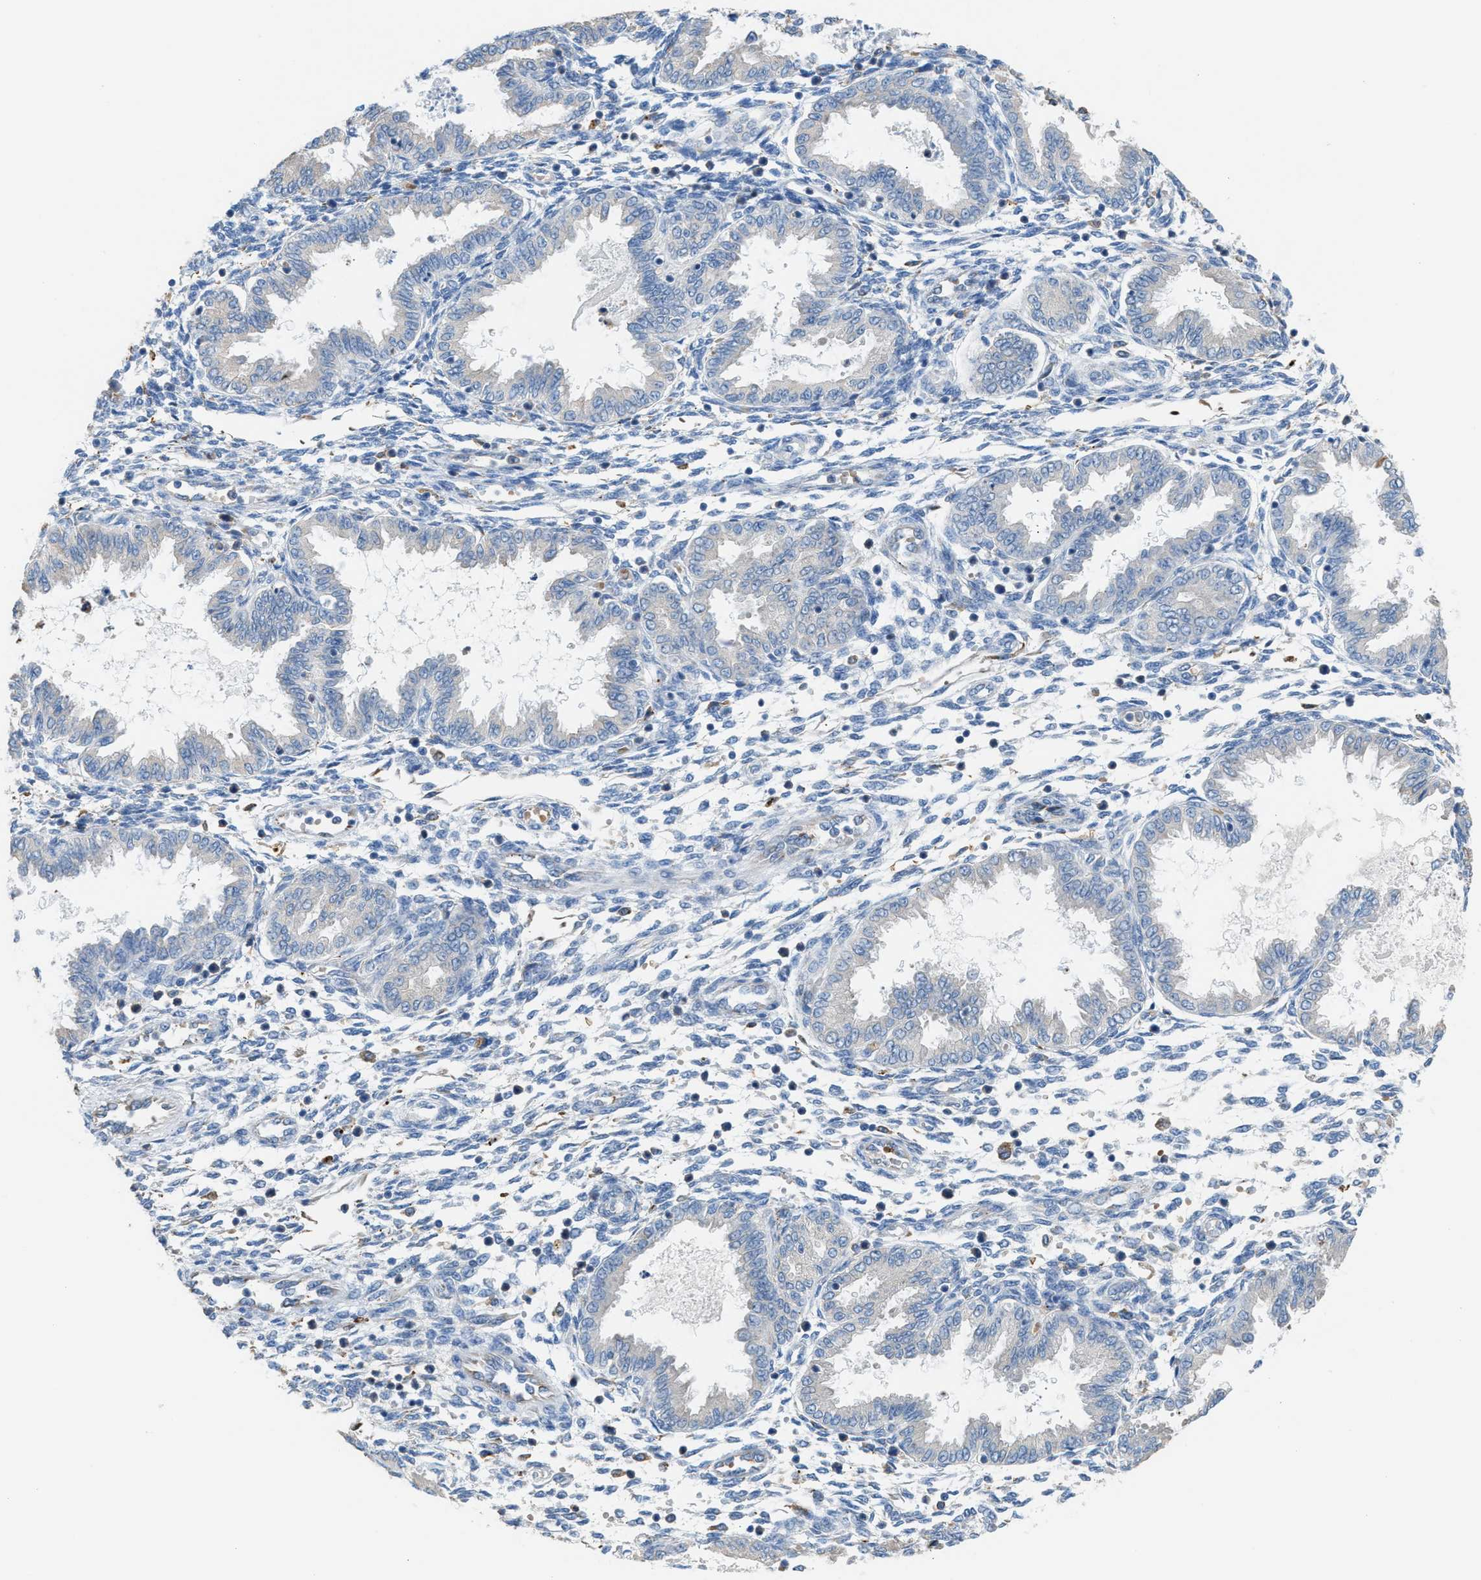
{"staining": {"intensity": "negative", "quantity": "none", "location": "none"}, "tissue": "endometrium", "cell_type": "Cells in endometrial stroma", "image_type": "normal", "snomed": [{"axis": "morphology", "description": "Normal tissue, NOS"}, {"axis": "topography", "description": "Endometrium"}], "caption": "A high-resolution histopathology image shows IHC staining of normal endometrium, which demonstrates no significant positivity in cells in endometrial stroma.", "gene": "CA3", "patient": {"sex": "female", "age": 33}}